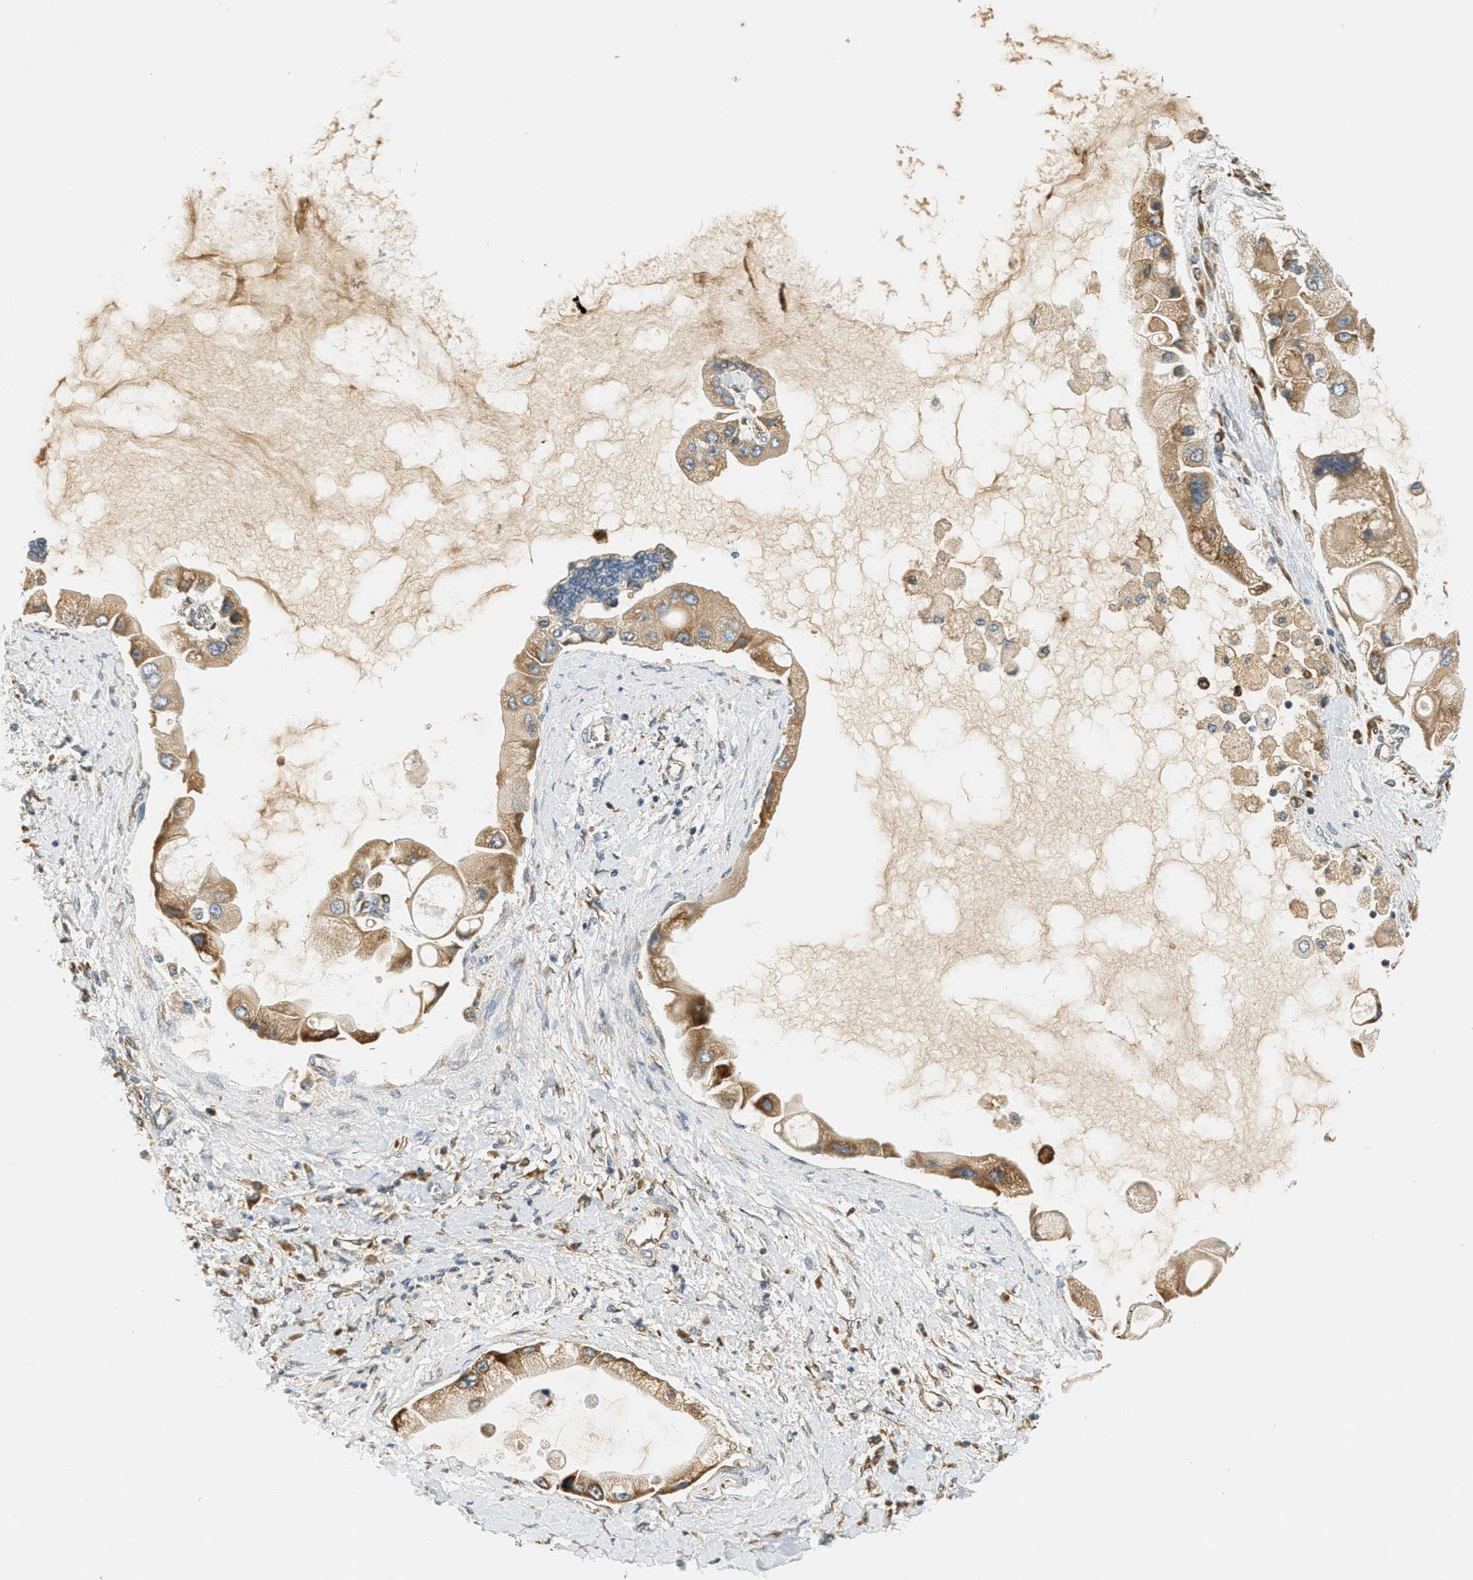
{"staining": {"intensity": "moderate", "quantity": ">75%", "location": "cytoplasmic/membranous"}, "tissue": "liver cancer", "cell_type": "Tumor cells", "image_type": "cancer", "snomed": [{"axis": "morphology", "description": "Cholangiocarcinoma"}, {"axis": "topography", "description": "Liver"}], "caption": "Immunohistochemical staining of liver cholangiocarcinoma demonstrates medium levels of moderate cytoplasmic/membranous protein staining in about >75% of tumor cells.", "gene": "PDK1", "patient": {"sex": "male", "age": 50}}